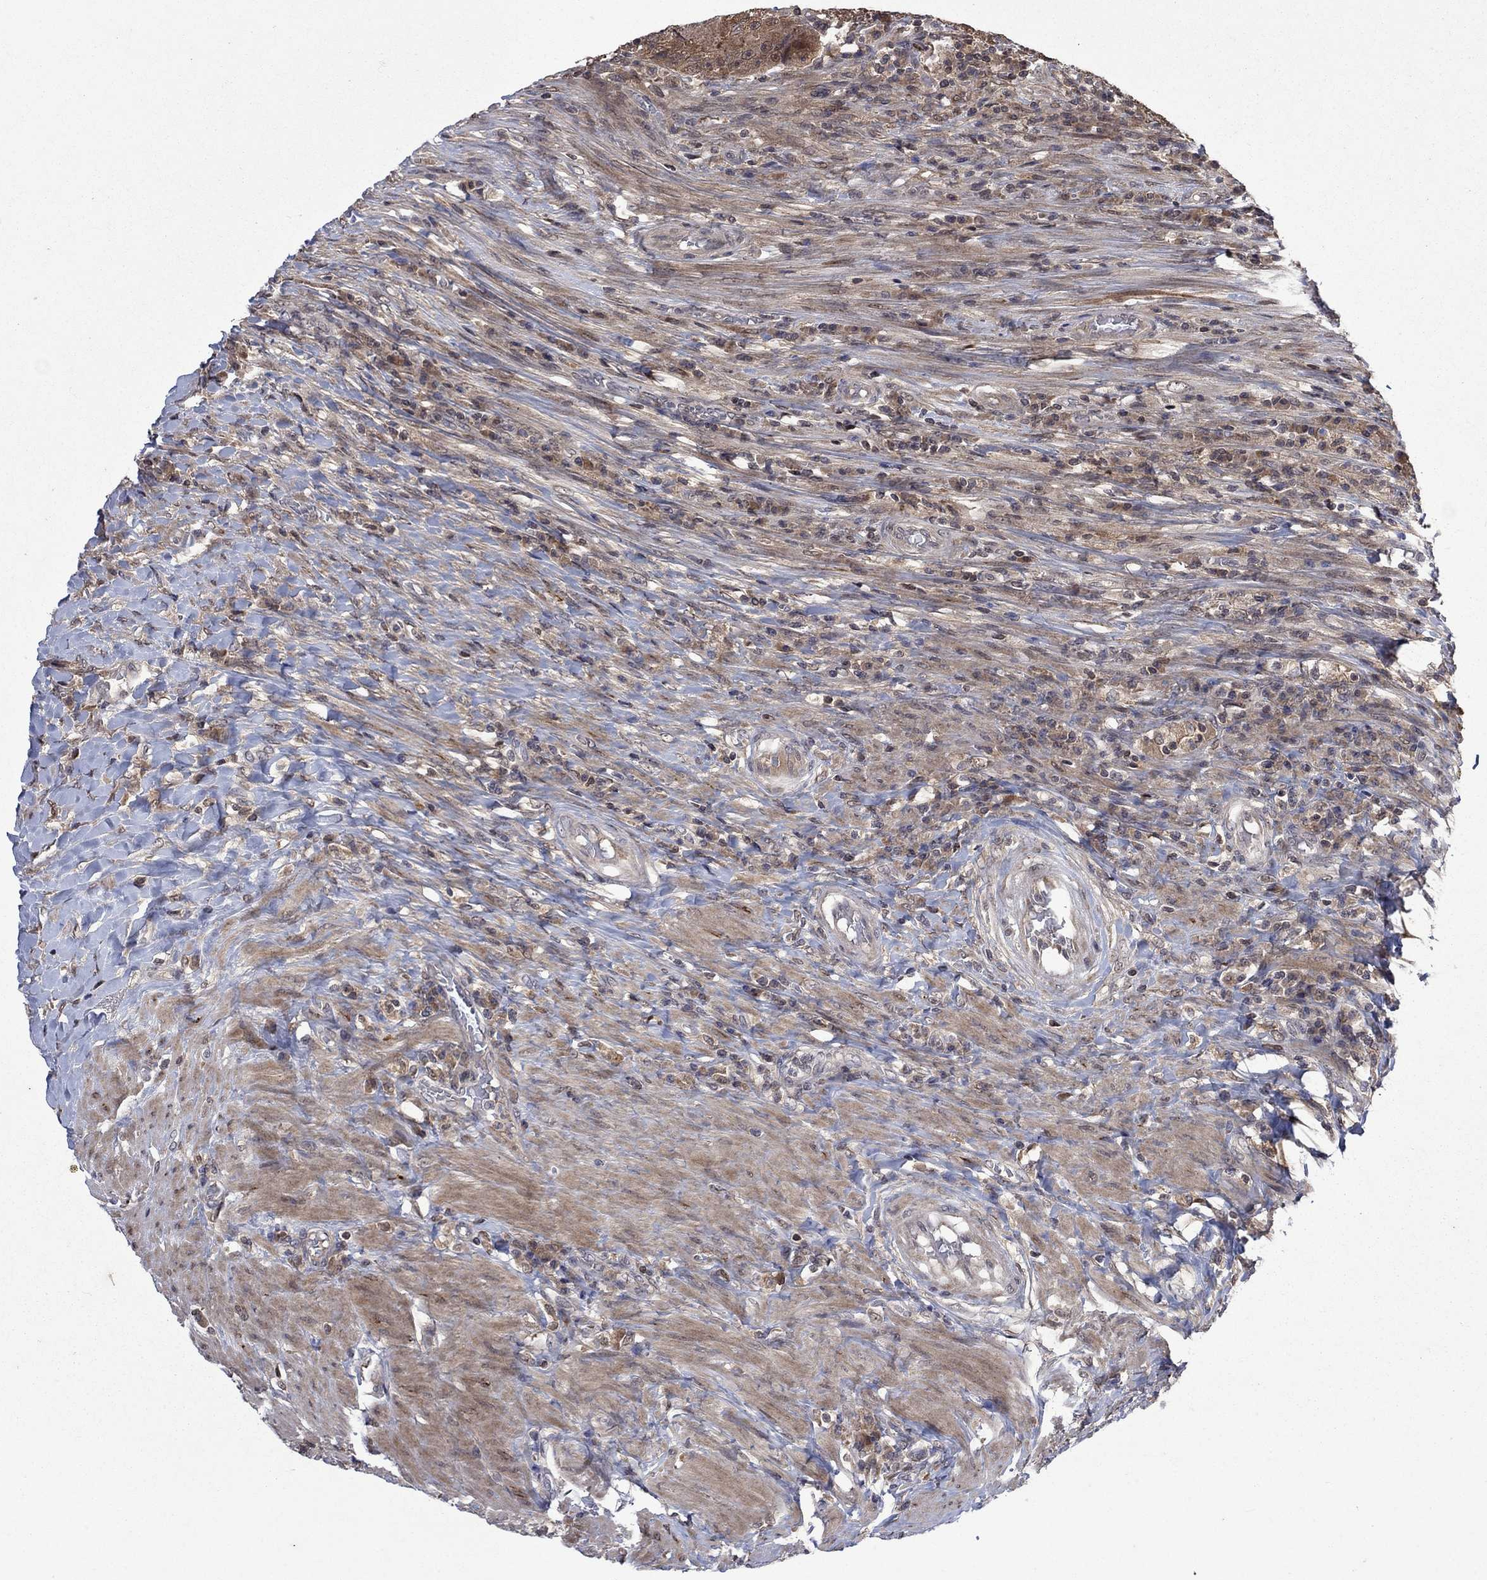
{"staining": {"intensity": "moderate", "quantity": "25%-75%", "location": "cytoplasmic/membranous"}, "tissue": "colorectal cancer", "cell_type": "Tumor cells", "image_type": "cancer", "snomed": [{"axis": "morphology", "description": "Adenocarcinoma, NOS"}, {"axis": "topography", "description": "Colon"}], "caption": "Moderate cytoplasmic/membranous protein expression is appreciated in approximately 25%-75% of tumor cells in colorectal adenocarcinoma.", "gene": "IAH1", "patient": {"sex": "female", "age": 86}}